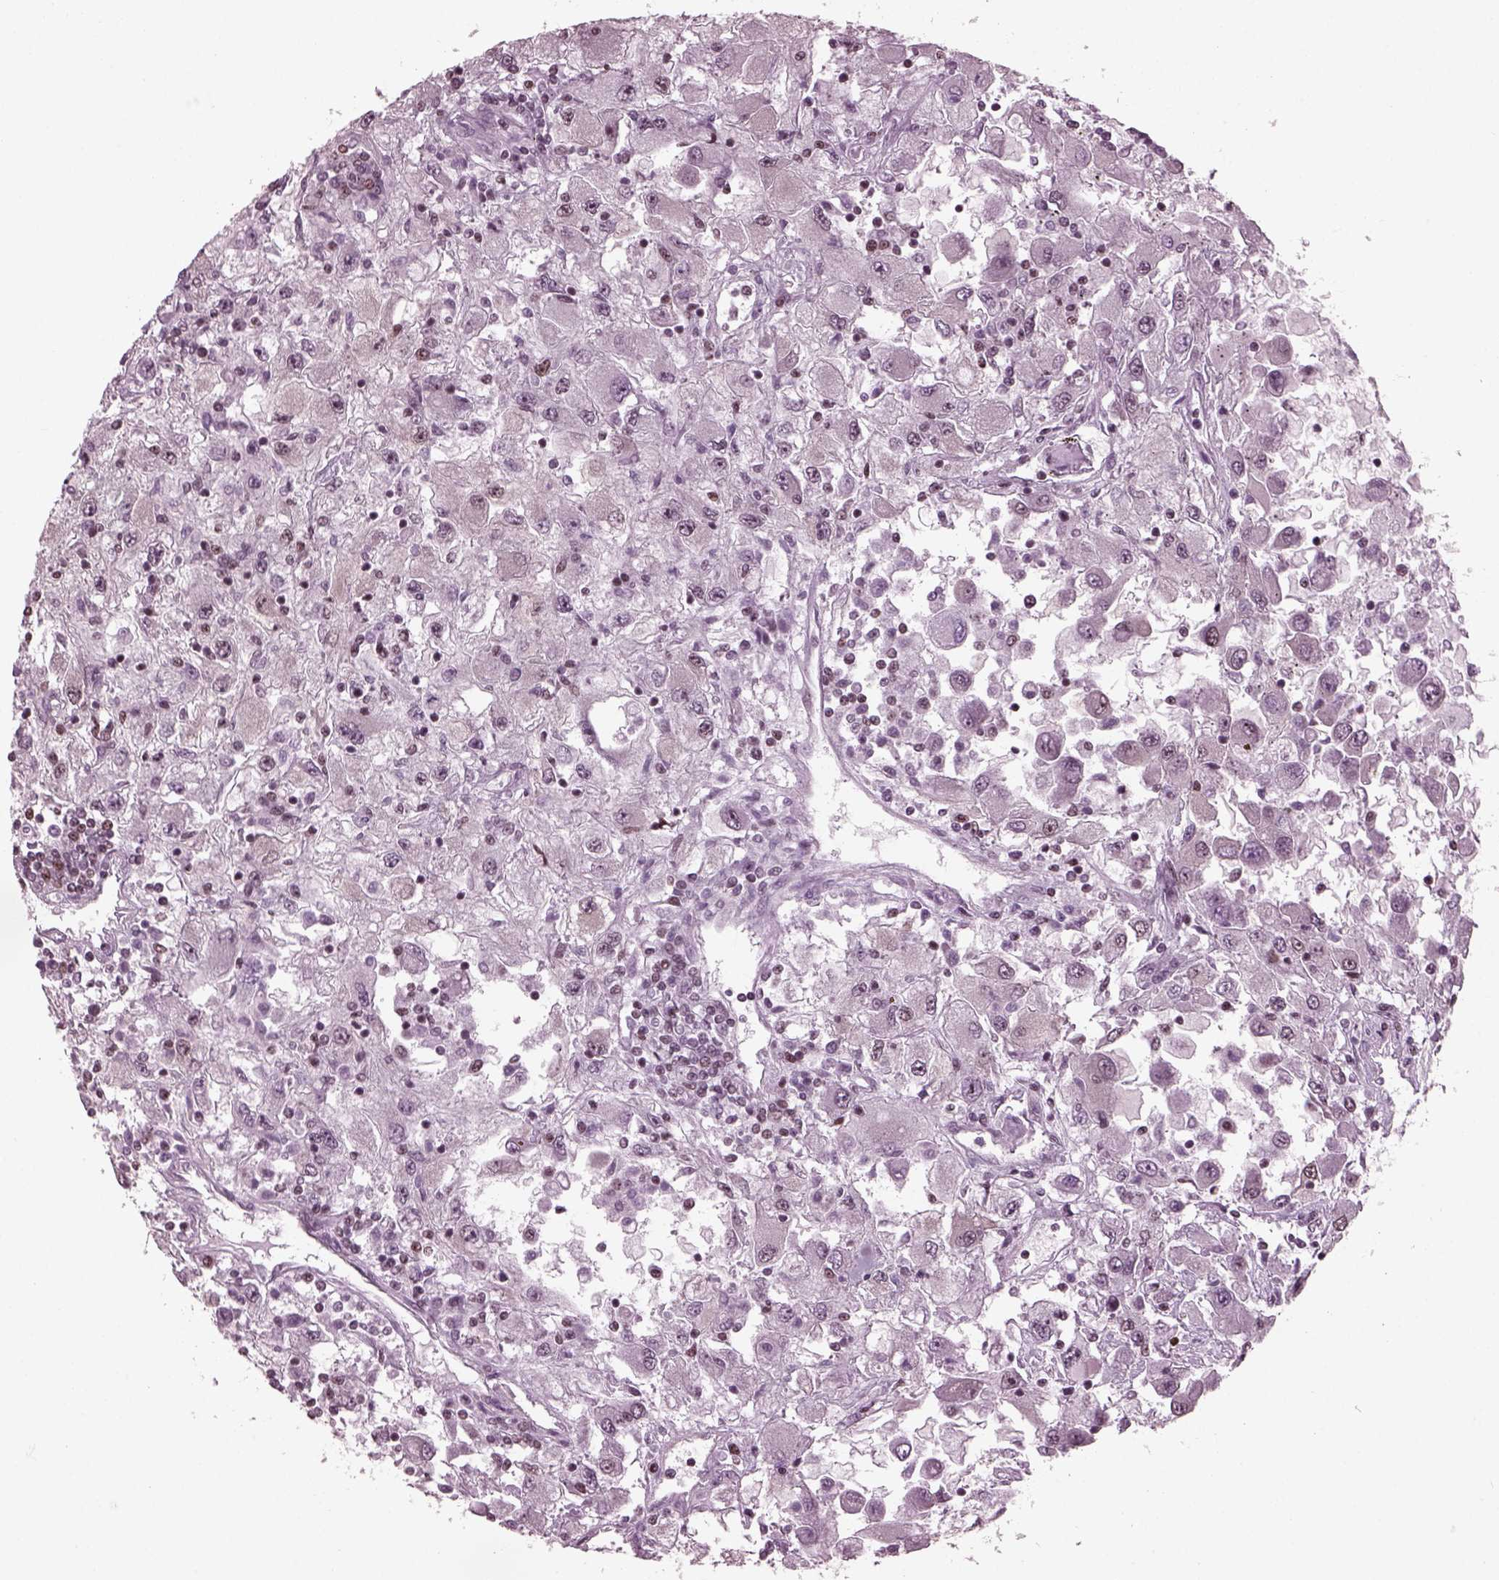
{"staining": {"intensity": "negative", "quantity": "none", "location": "none"}, "tissue": "renal cancer", "cell_type": "Tumor cells", "image_type": "cancer", "snomed": [{"axis": "morphology", "description": "Adenocarcinoma, NOS"}, {"axis": "topography", "description": "Kidney"}], "caption": "IHC micrograph of neoplastic tissue: human renal adenocarcinoma stained with DAB (3,3'-diaminobenzidine) shows no significant protein positivity in tumor cells.", "gene": "RUVBL2", "patient": {"sex": "female", "age": 67}}